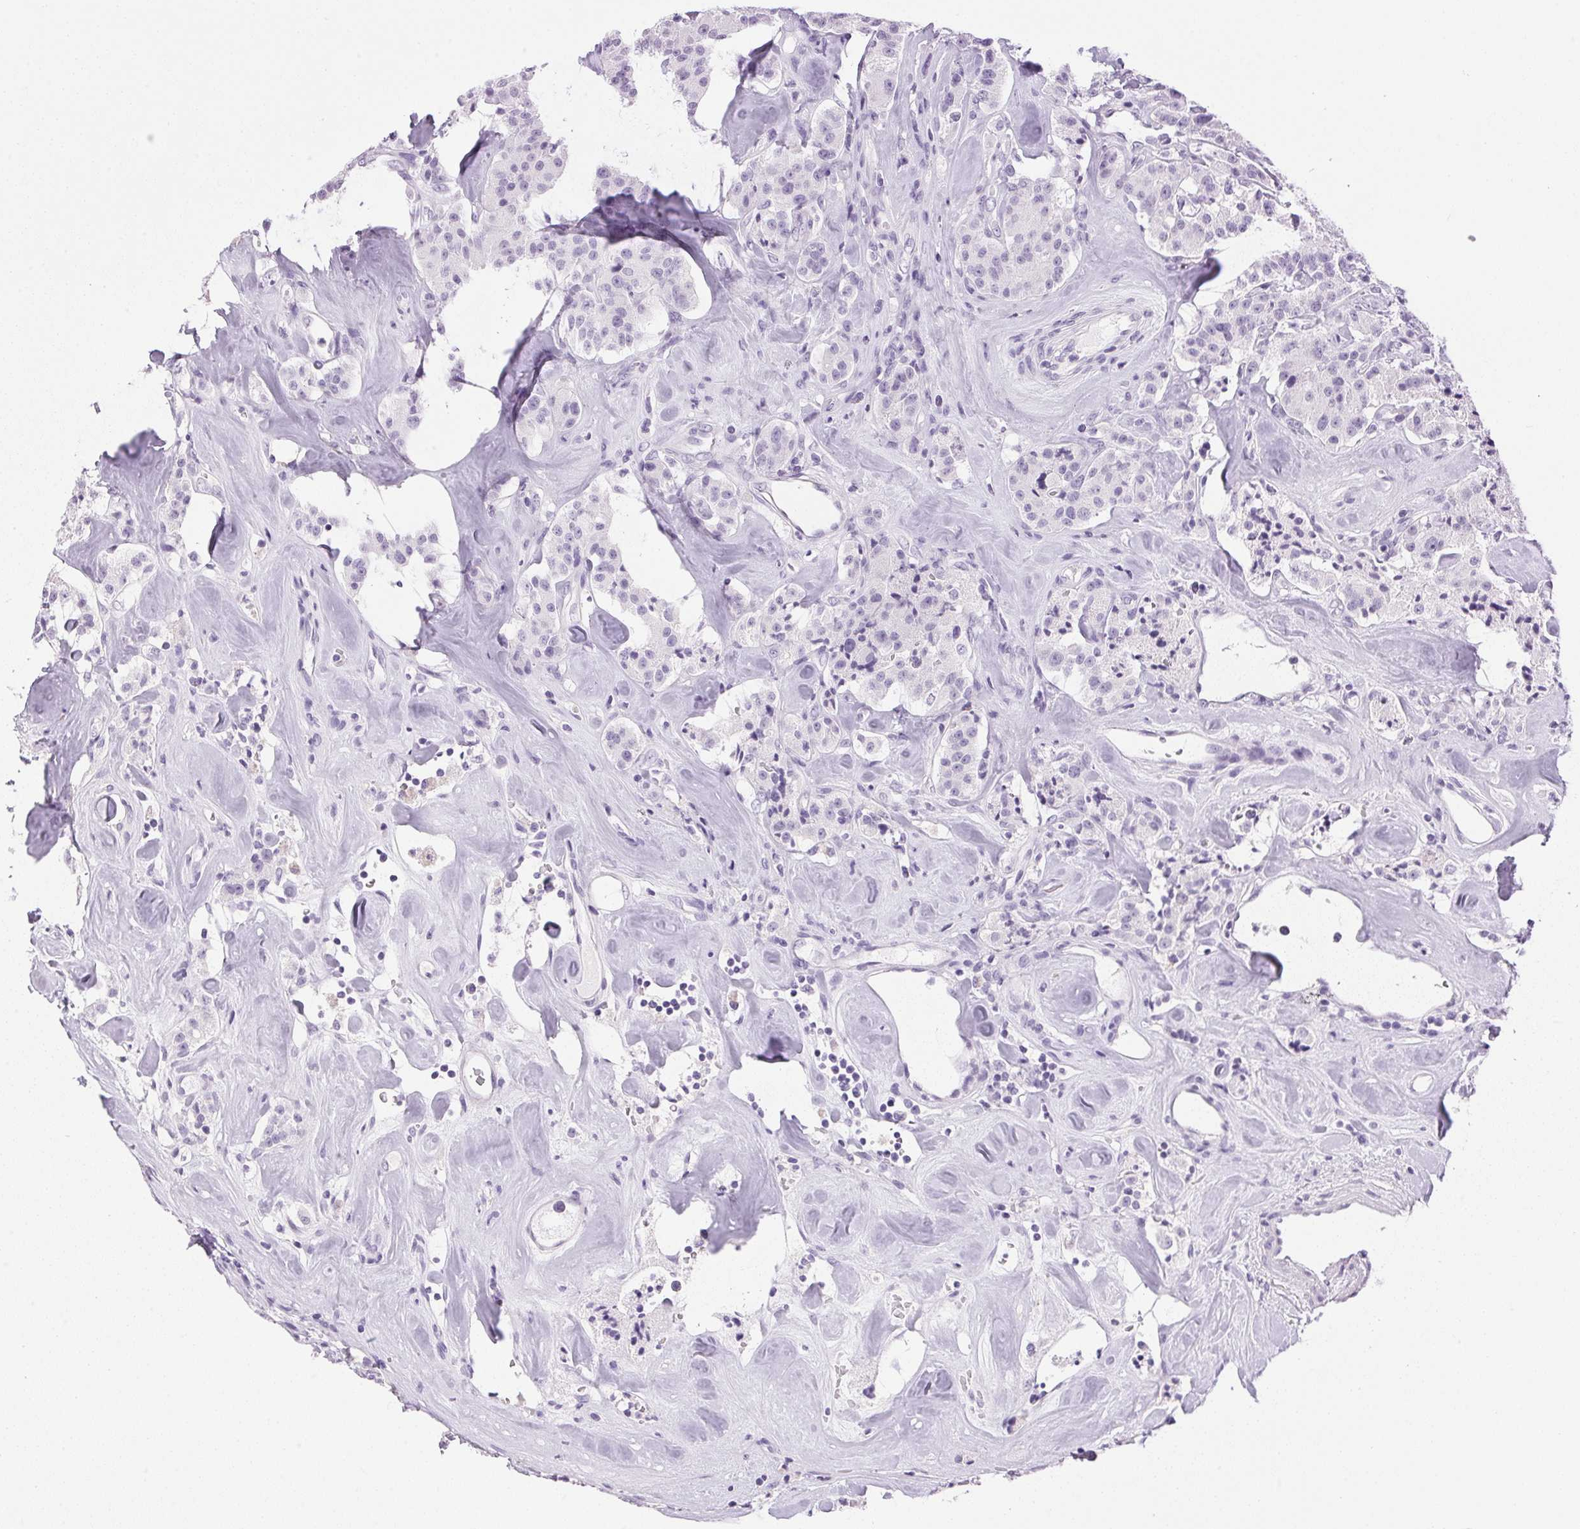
{"staining": {"intensity": "negative", "quantity": "none", "location": "none"}, "tissue": "carcinoid", "cell_type": "Tumor cells", "image_type": "cancer", "snomed": [{"axis": "morphology", "description": "Carcinoid, malignant, NOS"}, {"axis": "topography", "description": "Pancreas"}], "caption": "This is an IHC histopathology image of human carcinoid. There is no expression in tumor cells.", "gene": "SP7", "patient": {"sex": "male", "age": 41}}